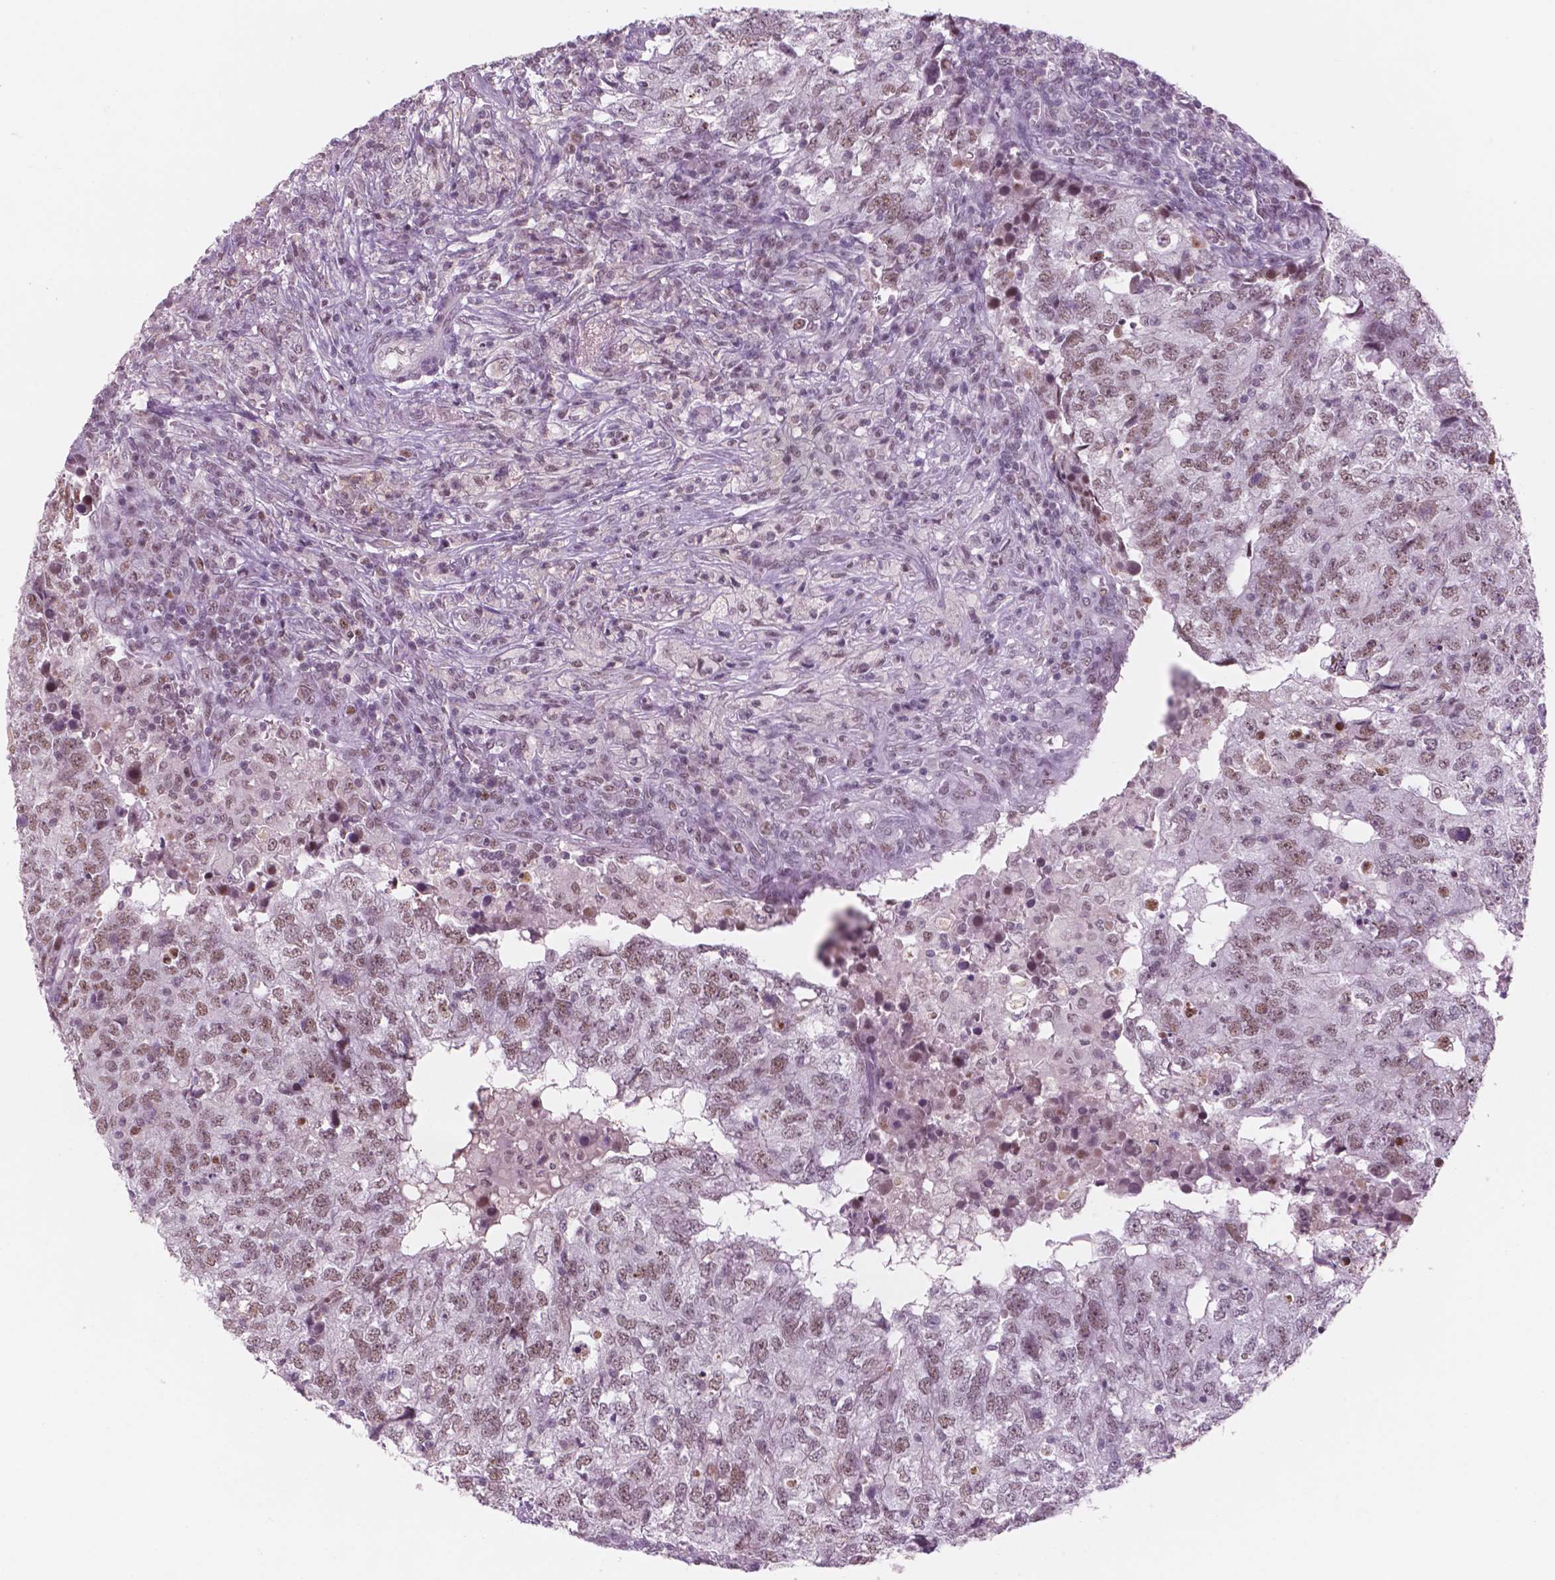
{"staining": {"intensity": "negative", "quantity": "none", "location": "none"}, "tissue": "breast cancer", "cell_type": "Tumor cells", "image_type": "cancer", "snomed": [{"axis": "morphology", "description": "Duct carcinoma"}, {"axis": "topography", "description": "Breast"}], "caption": "This is an IHC image of human intraductal carcinoma (breast). There is no expression in tumor cells.", "gene": "CTR9", "patient": {"sex": "female", "age": 30}}